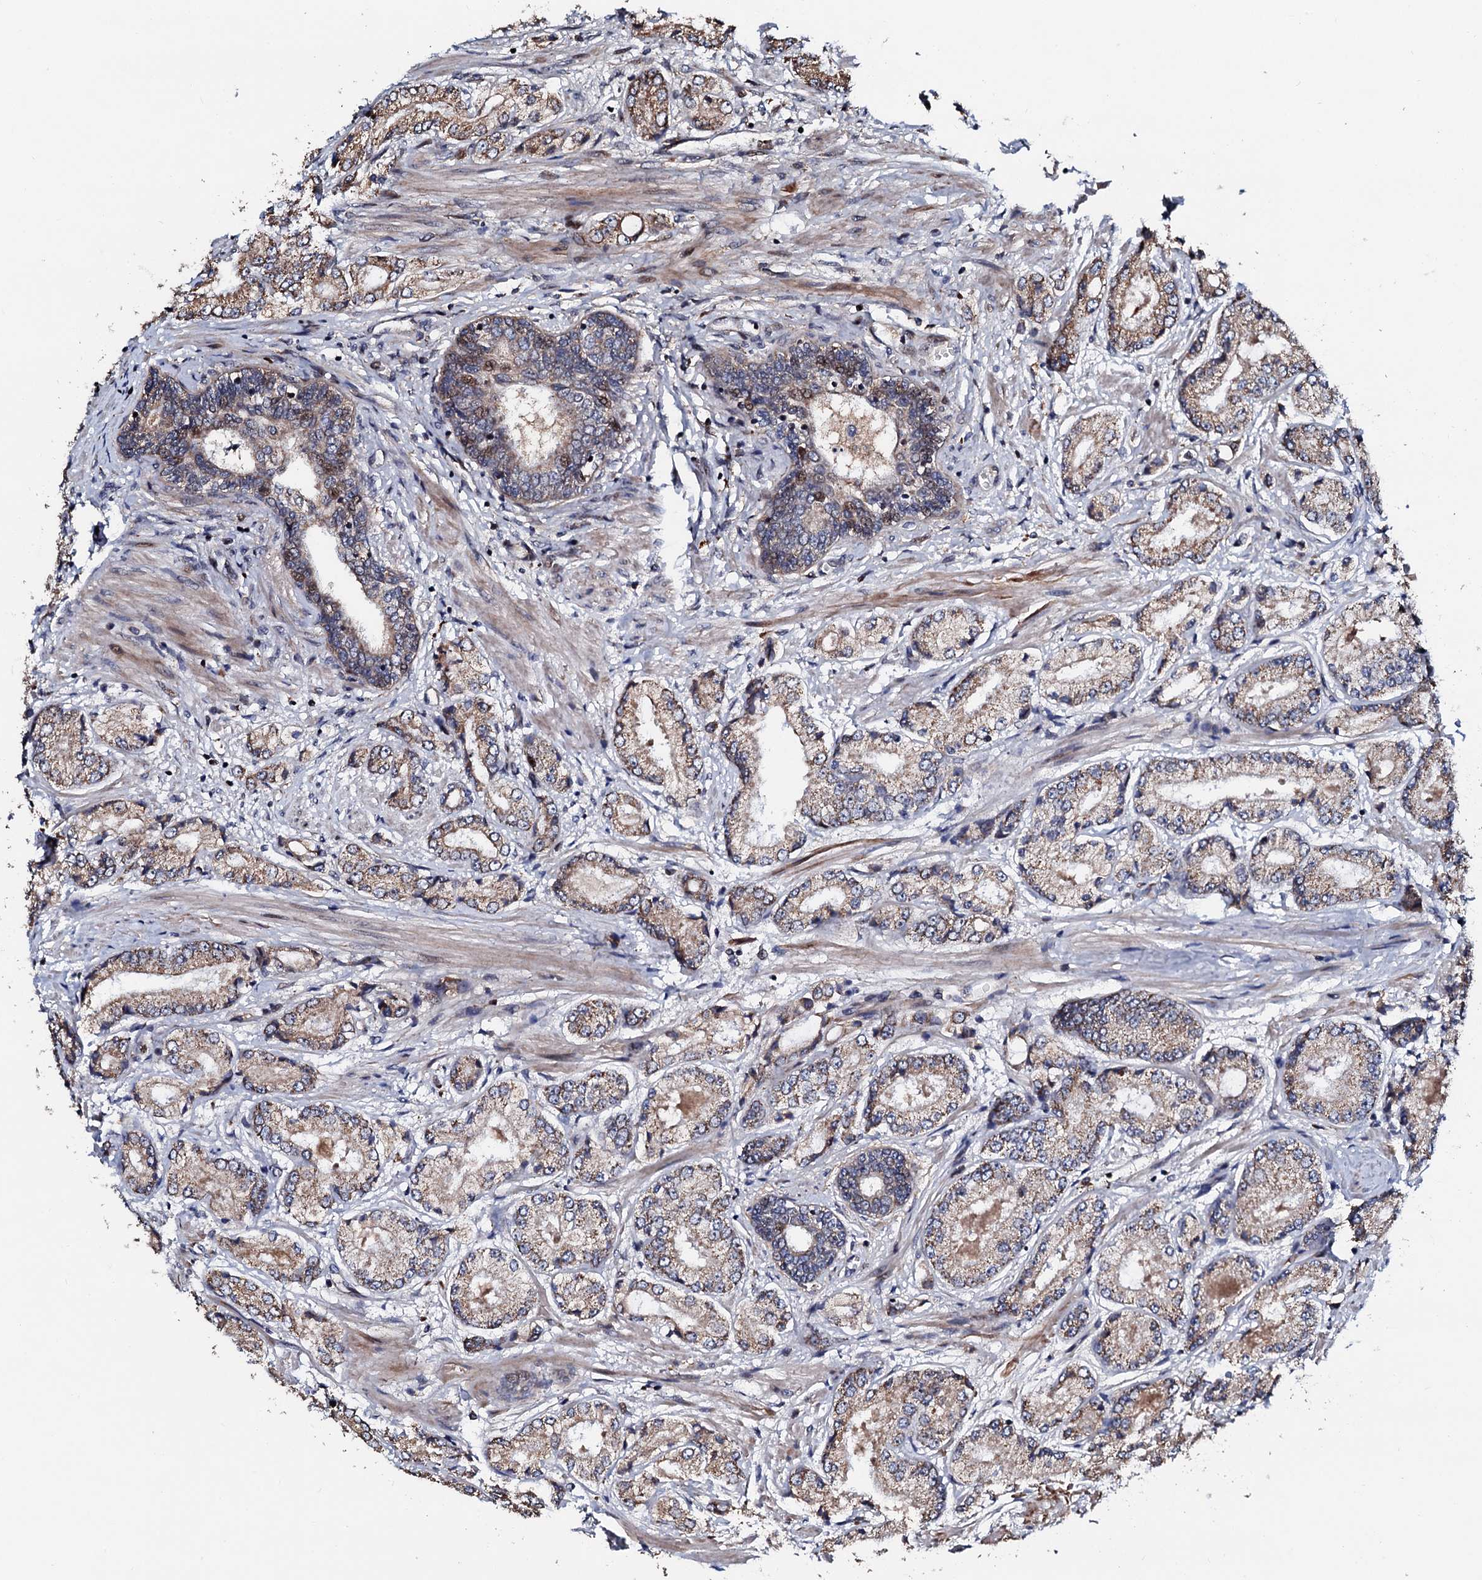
{"staining": {"intensity": "moderate", "quantity": ">75%", "location": "cytoplasmic/membranous"}, "tissue": "prostate cancer", "cell_type": "Tumor cells", "image_type": "cancer", "snomed": [{"axis": "morphology", "description": "Adenocarcinoma, High grade"}, {"axis": "topography", "description": "Prostate"}], "caption": "A medium amount of moderate cytoplasmic/membranous positivity is present in approximately >75% of tumor cells in high-grade adenocarcinoma (prostate) tissue. (Brightfield microscopy of DAB IHC at high magnification).", "gene": "KIF18A", "patient": {"sex": "male", "age": 59}}